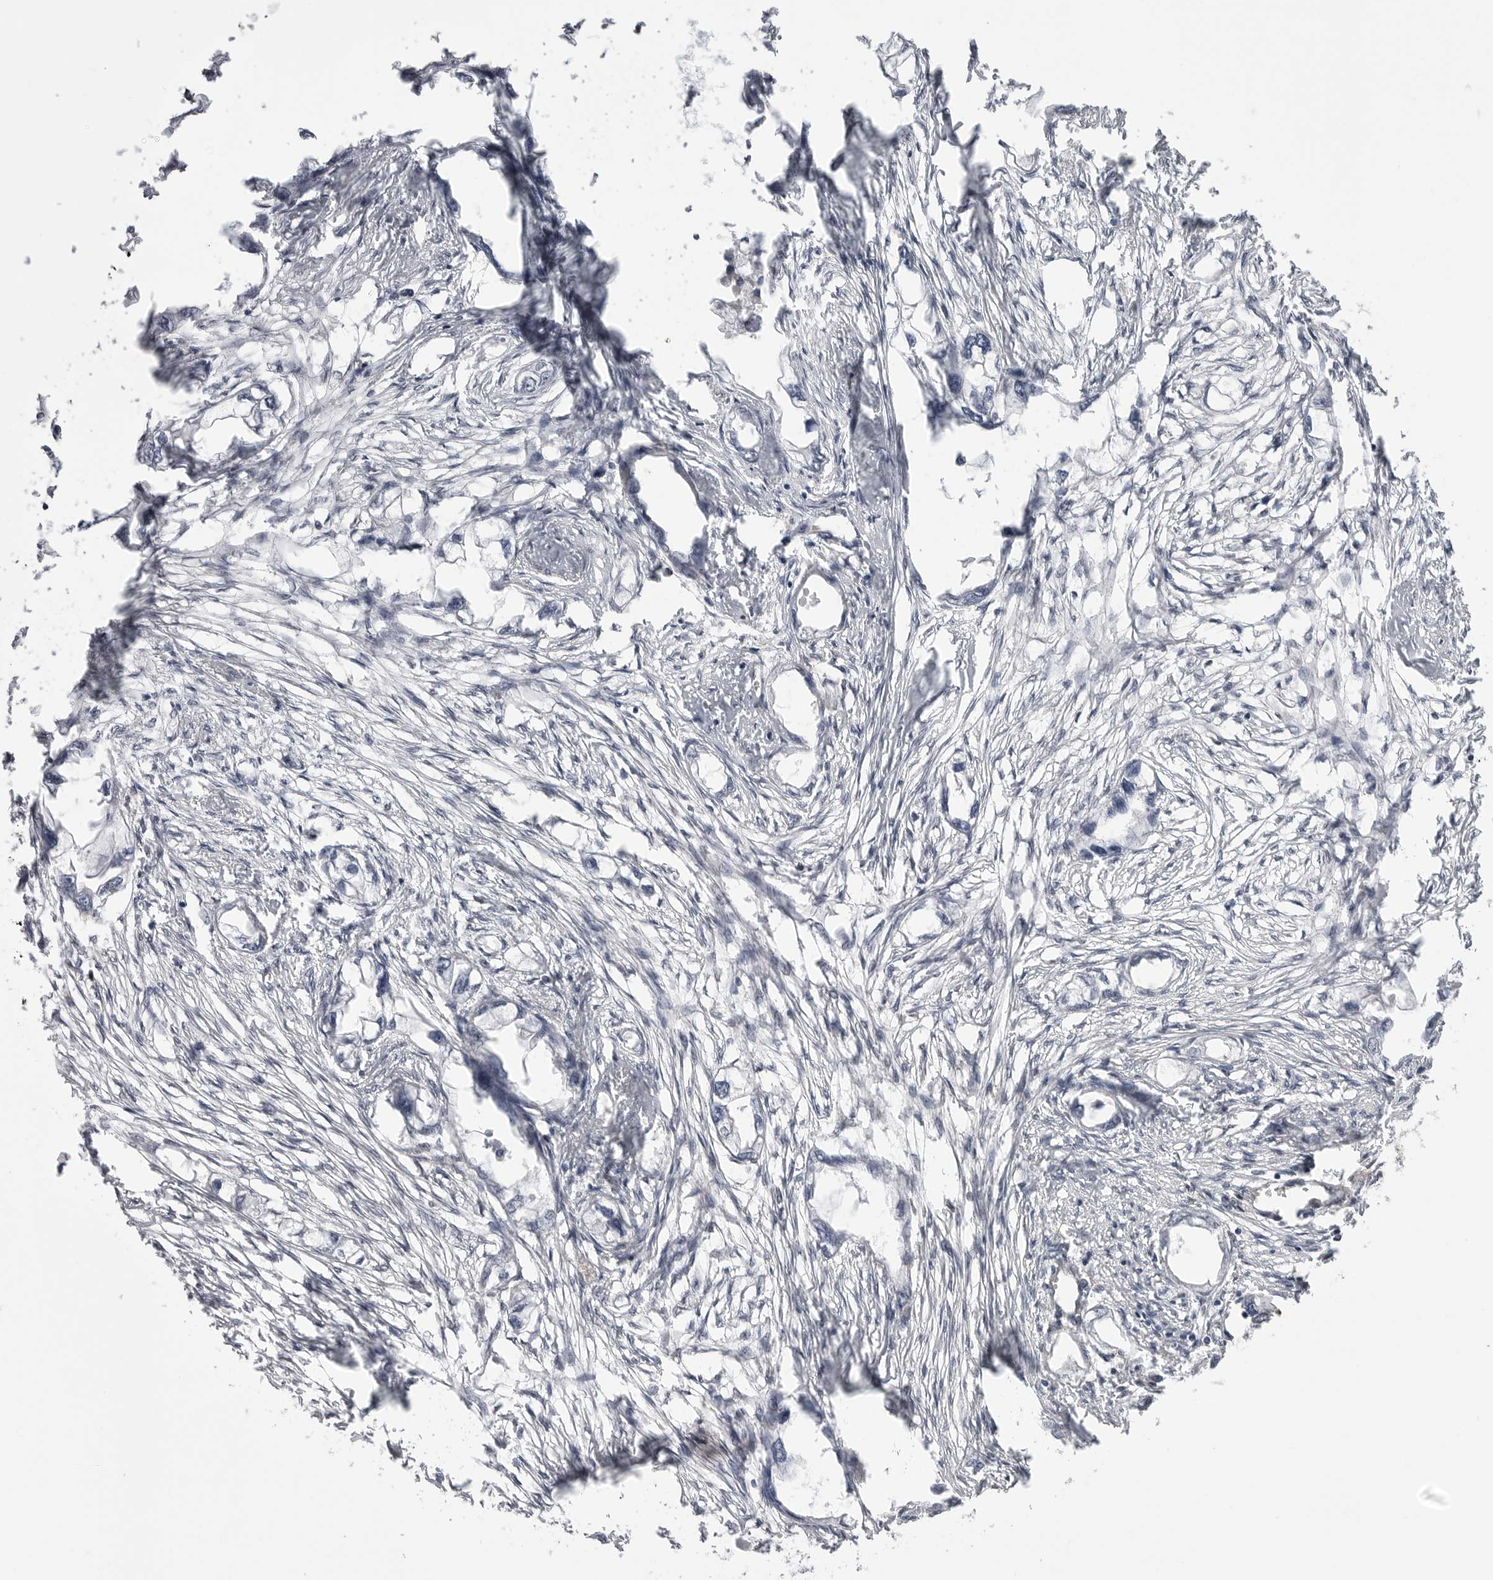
{"staining": {"intensity": "negative", "quantity": "none", "location": "none"}, "tissue": "endometrial cancer", "cell_type": "Tumor cells", "image_type": "cancer", "snomed": [{"axis": "morphology", "description": "Adenocarcinoma, NOS"}, {"axis": "morphology", "description": "Adenocarcinoma, metastatic, NOS"}, {"axis": "topography", "description": "Adipose tissue"}, {"axis": "topography", "description": "Endometrium"}], "caption": "Endometrial cancer was stained to show a protein in brown. There is no significant staining in tumor cells.", "gene": "FH", "patient": {"sex": "female", "age": 67}}